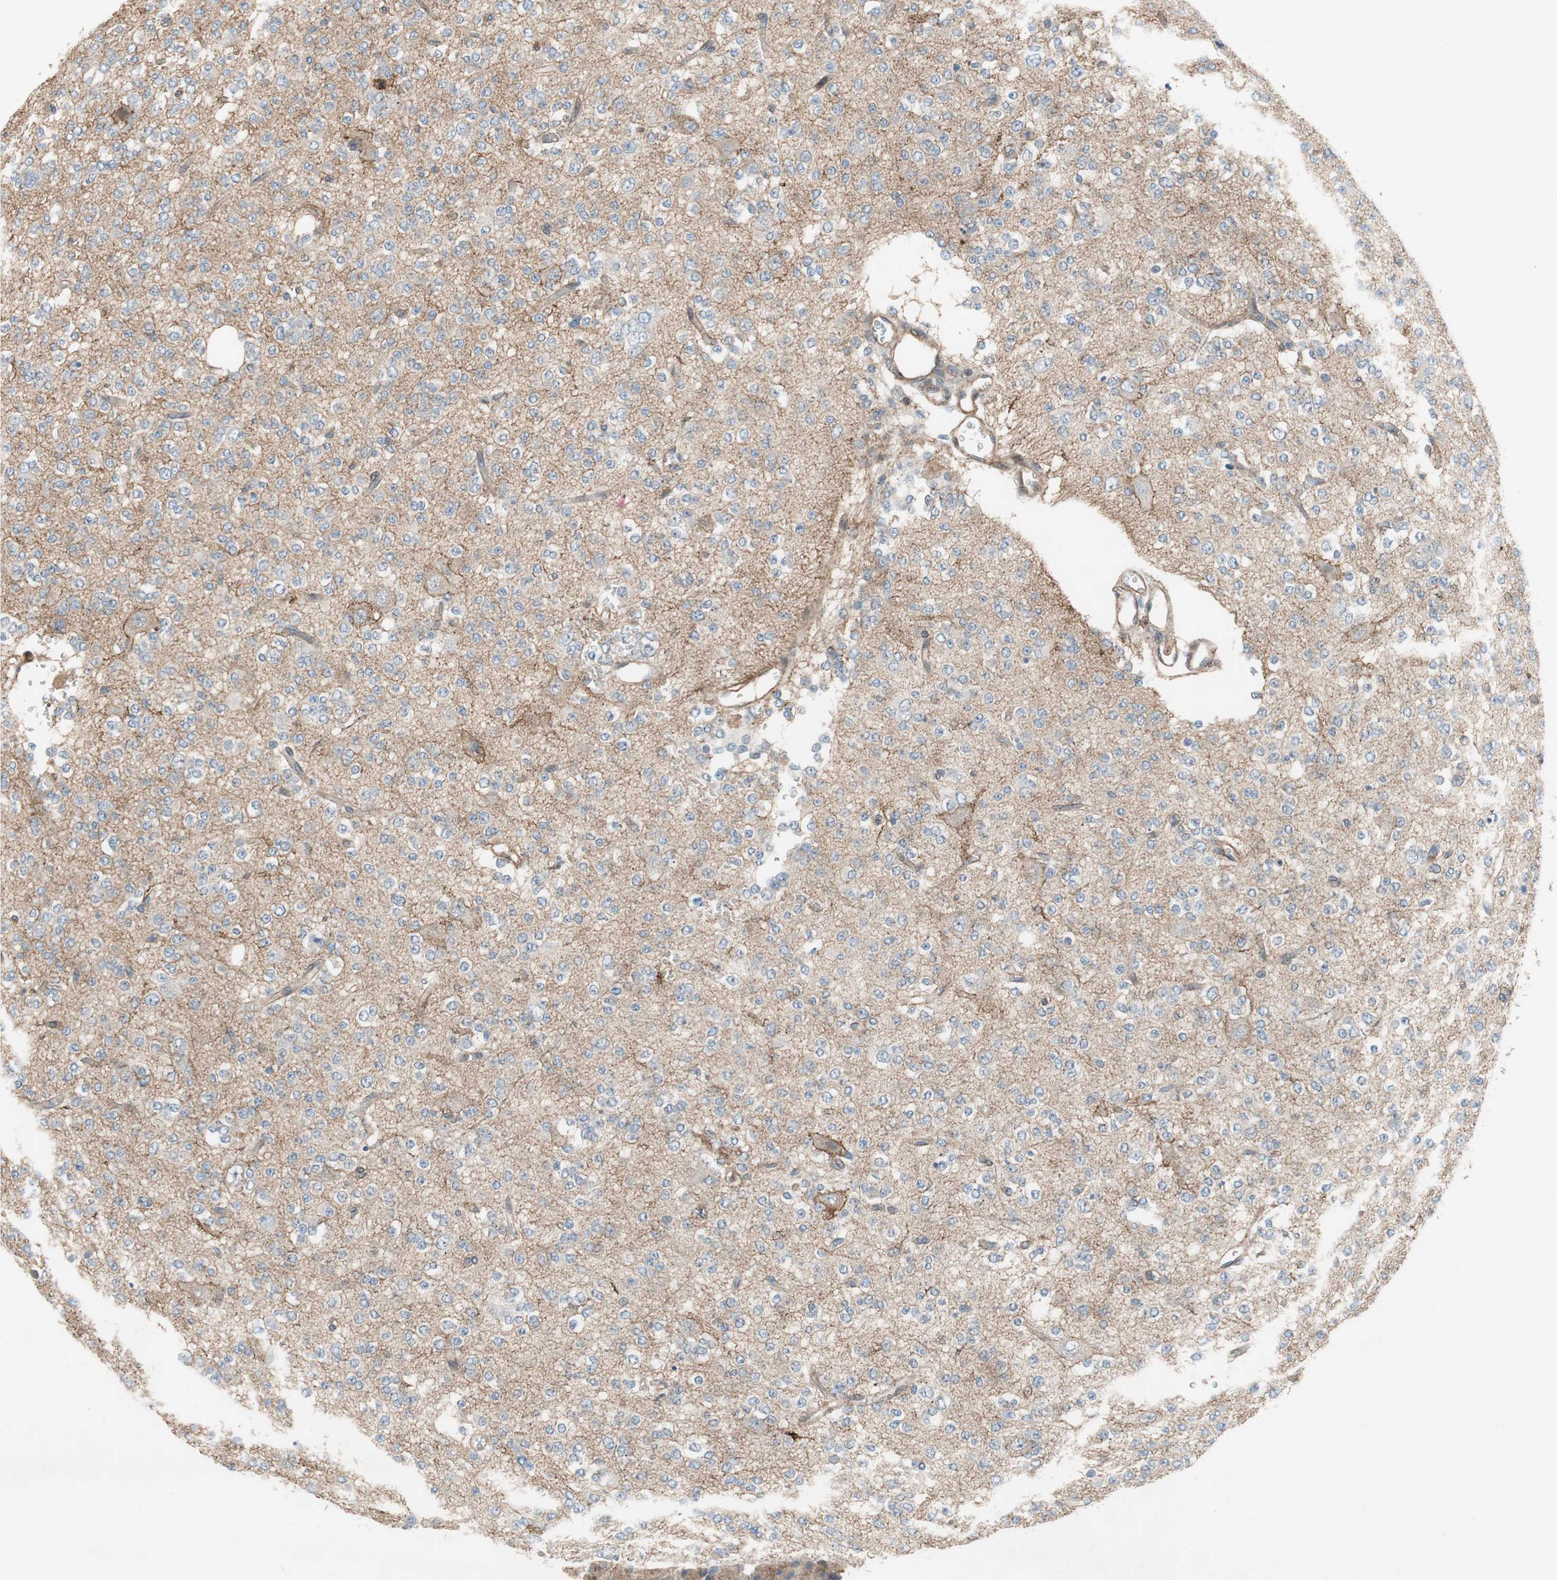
{"staining": {"intensity": "moderate", "quantity": ">75%", "location": "cytoplasmic/membranous"}, "tissue": "glioma", "cell_type": "Tumor cells", "image_type": "cancer", "snomed": [{"axis": "morphology", "description": "Glioma, malignant, Low grade"}, {"axis": "topography", "description": "Brain"}], "caption": "Malignant glioma (low-grade) stained for a protein demonstrates moderate cytoplasmic/membranous positivity in tumor cells.", "gene": "GRHL1", "patient": {"sex": "male", "age": 38}}